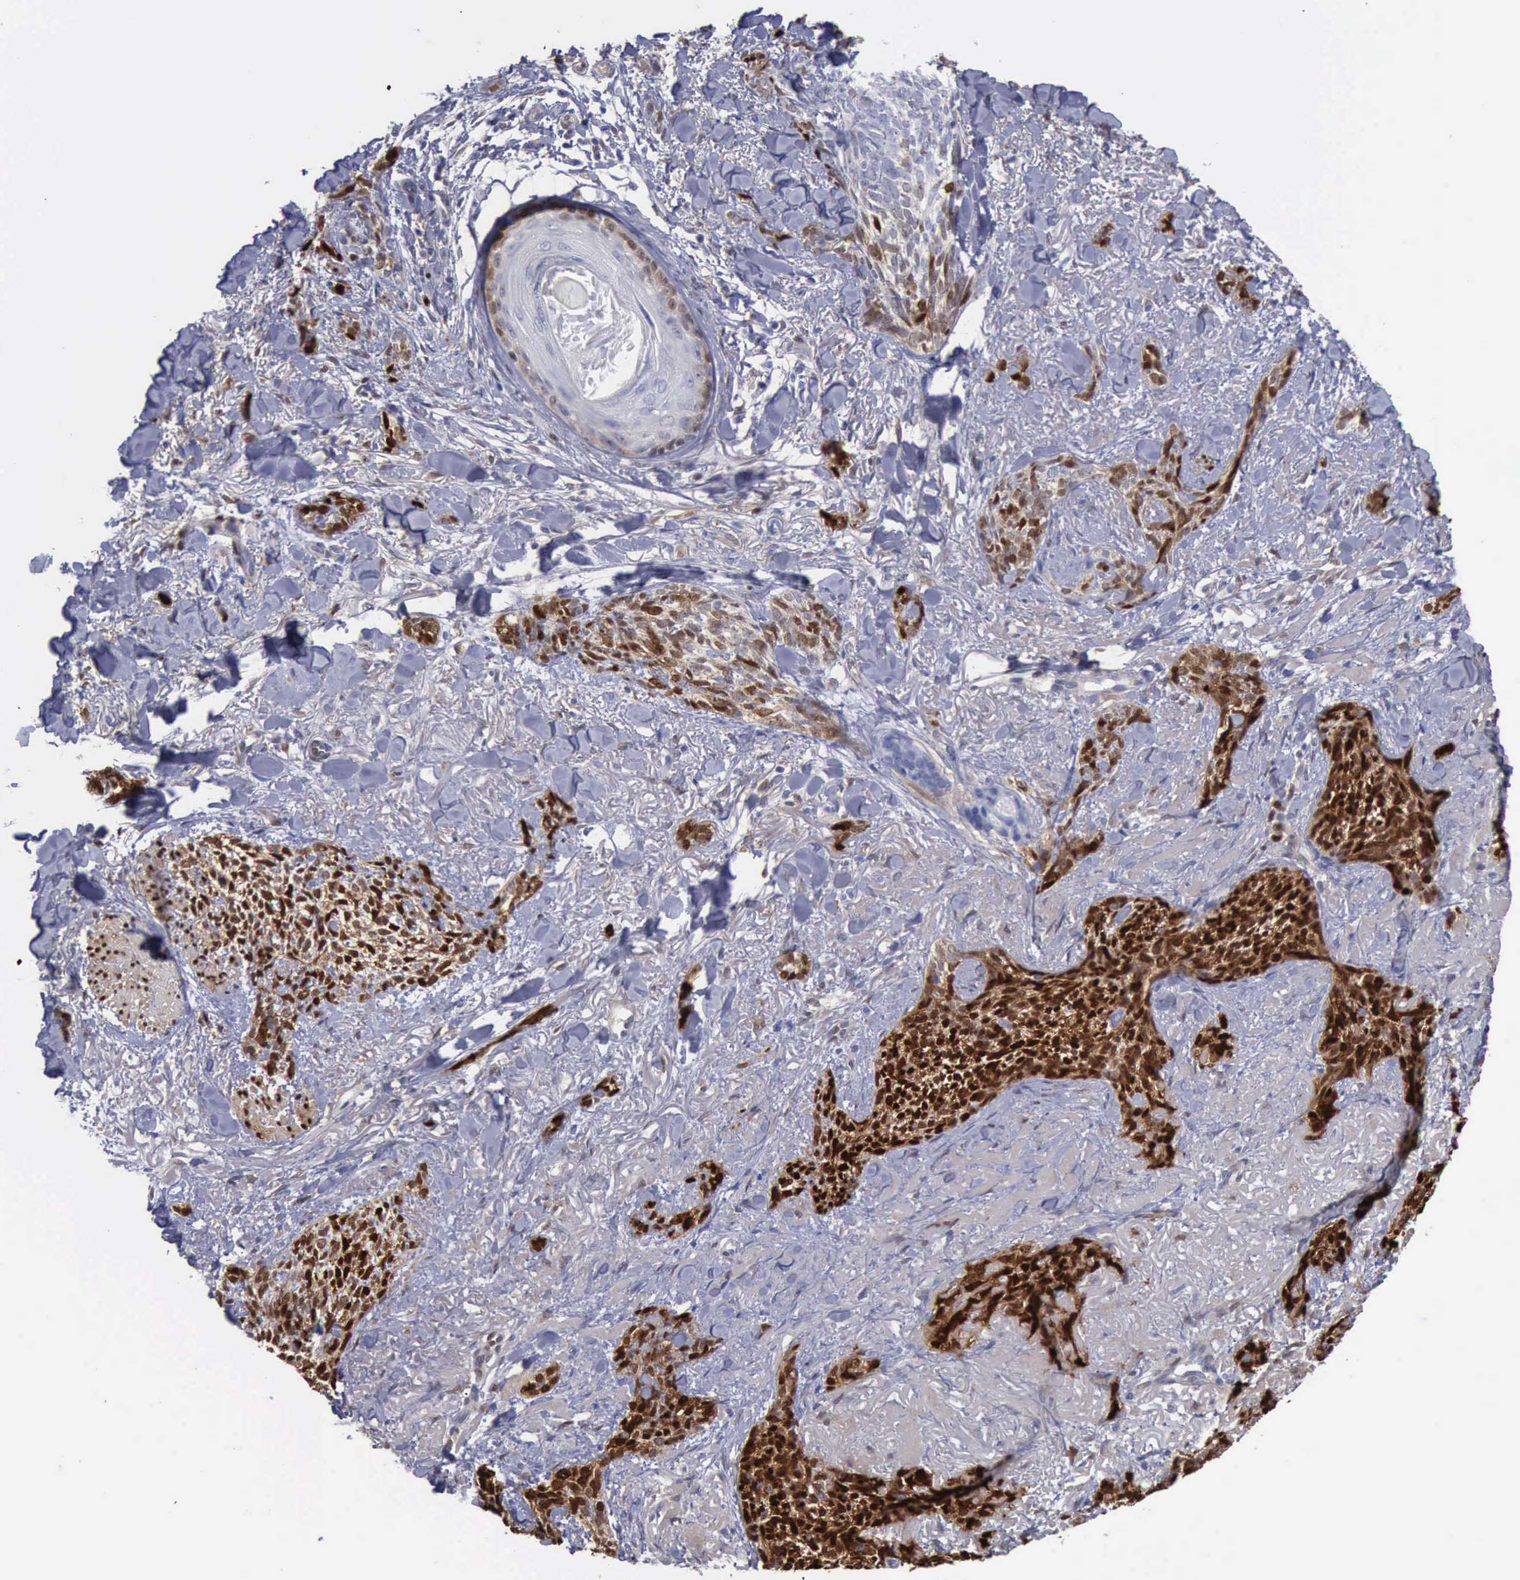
{"staining": {"intensity": "strong", "quantity": ">75%", "location": "cytoplasmic/membranous,nuclear"}, "tissue": "skin cancer", "cell_type": "Tumor cells", "image_type": "cancer", "snomed": [{"axis": "morphology", "description": "Basal cell carcinoma"}, {"axis": "topography", "description": "Skin"}], "caption": "Immunohistochemistry (IHC) (DAB) staining of human skin cancer displays strong cytoplasmic/membranous and nuclear protein staining in approximately >75% of tumor cells.", "gene": "FHL1", "patient": {"sex": "female", "age": 81}}